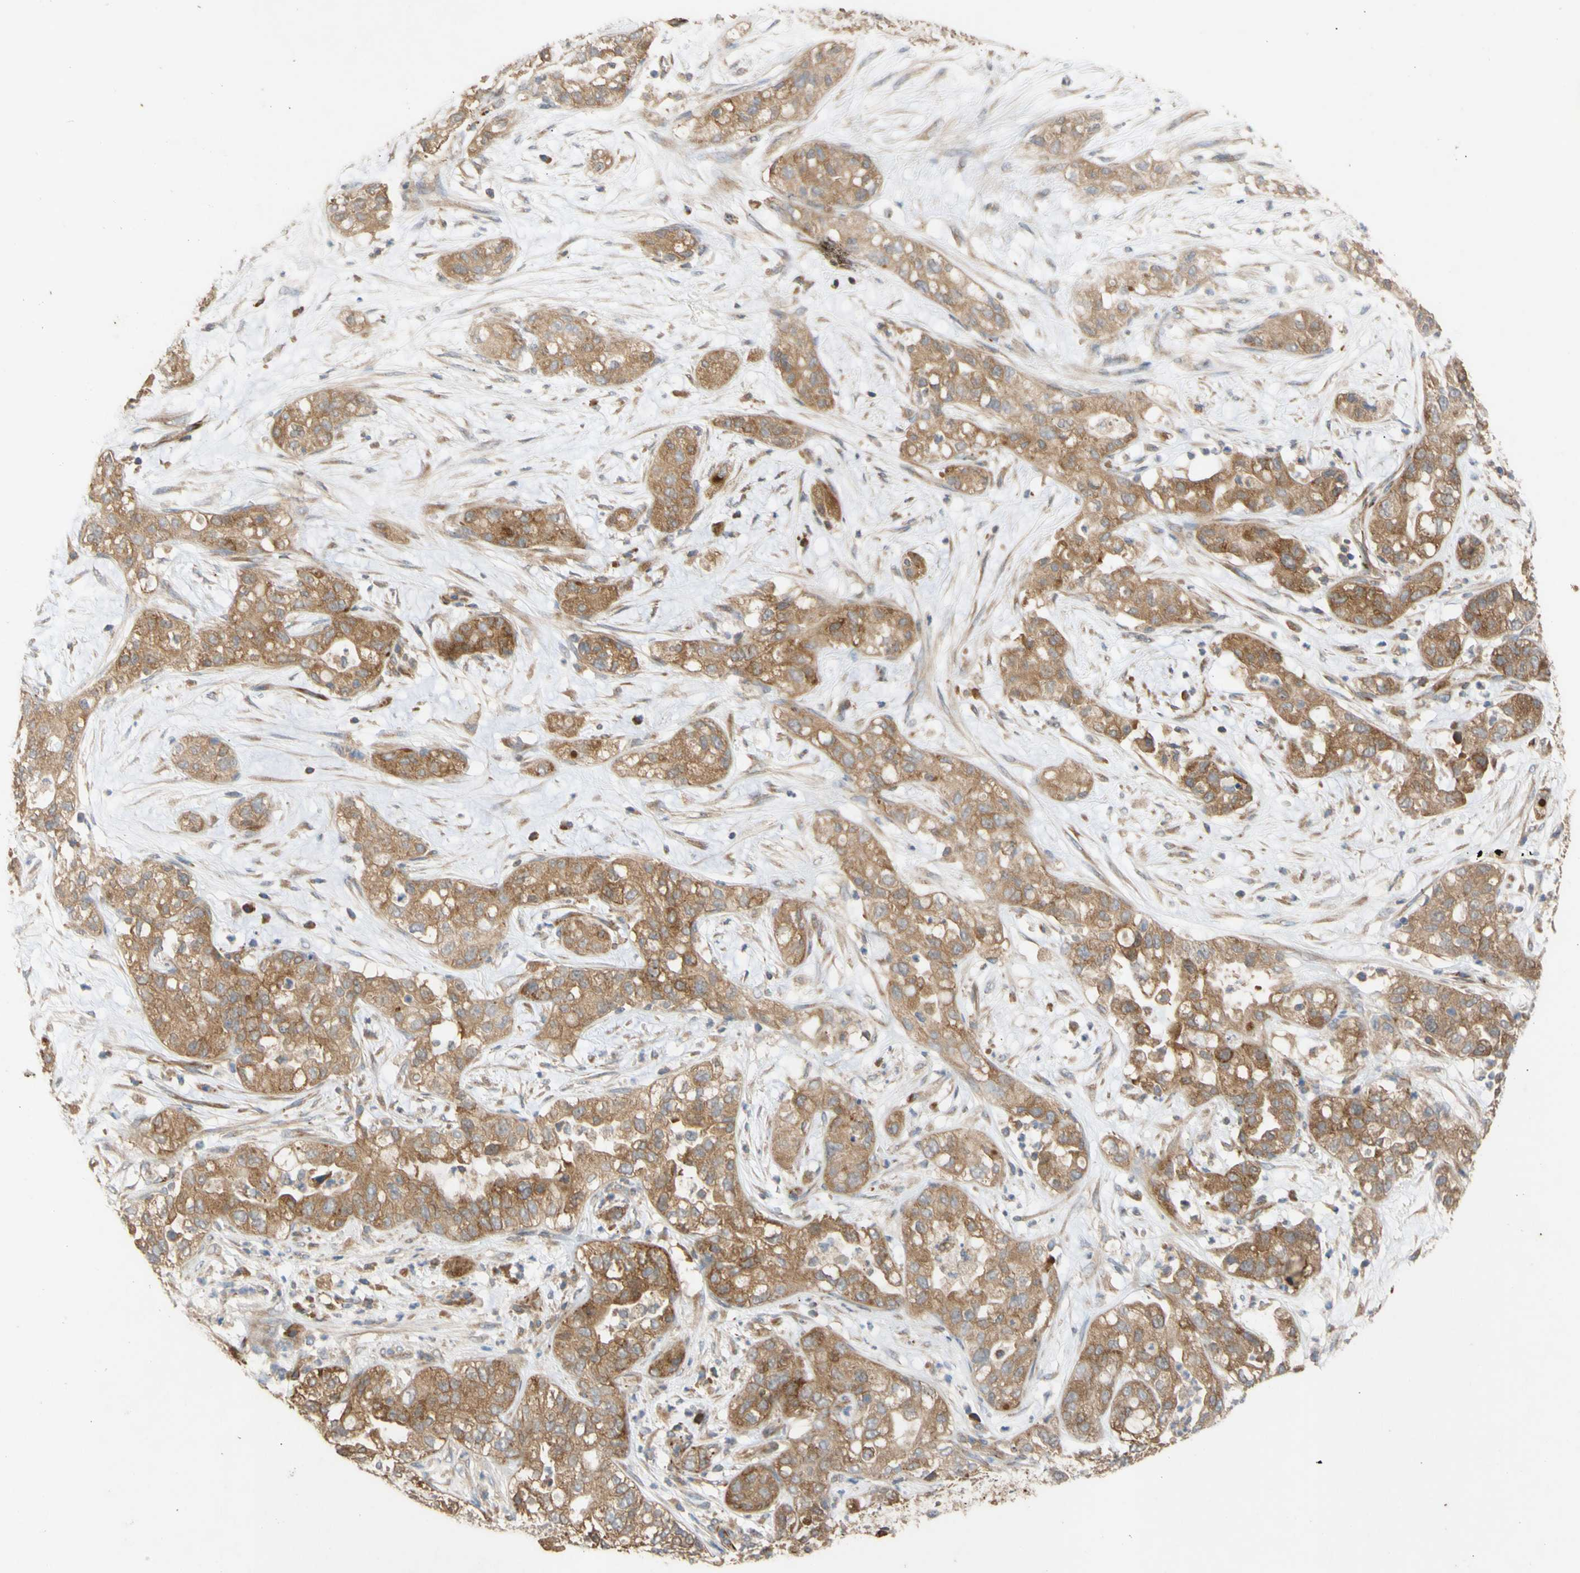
{"staining": {"intensity": "moderate", "quantity": ">75%", "location": "cytoplasmic/membranous"}, "tissue": "pancreatic cancer", "cell_type": "Tumor cells", "image_type": "cancer", "snomed": [{"axis": "morphology", "description": "Adenocarcinoma, NOS"}, {"axis": "topography", "description": "Pancreas"}], "caption": "Pancreatic cancer (adenocarcinoma) was stained to show a protein in brown. There is medium levels of moderate cytoplasmic/membranous positivity in about >75% of tumor cells. (IHC, brightfield microscopy, high magnification).", "gene": "EIF2S3", "patient": {"sex": "female", "age": 78}}